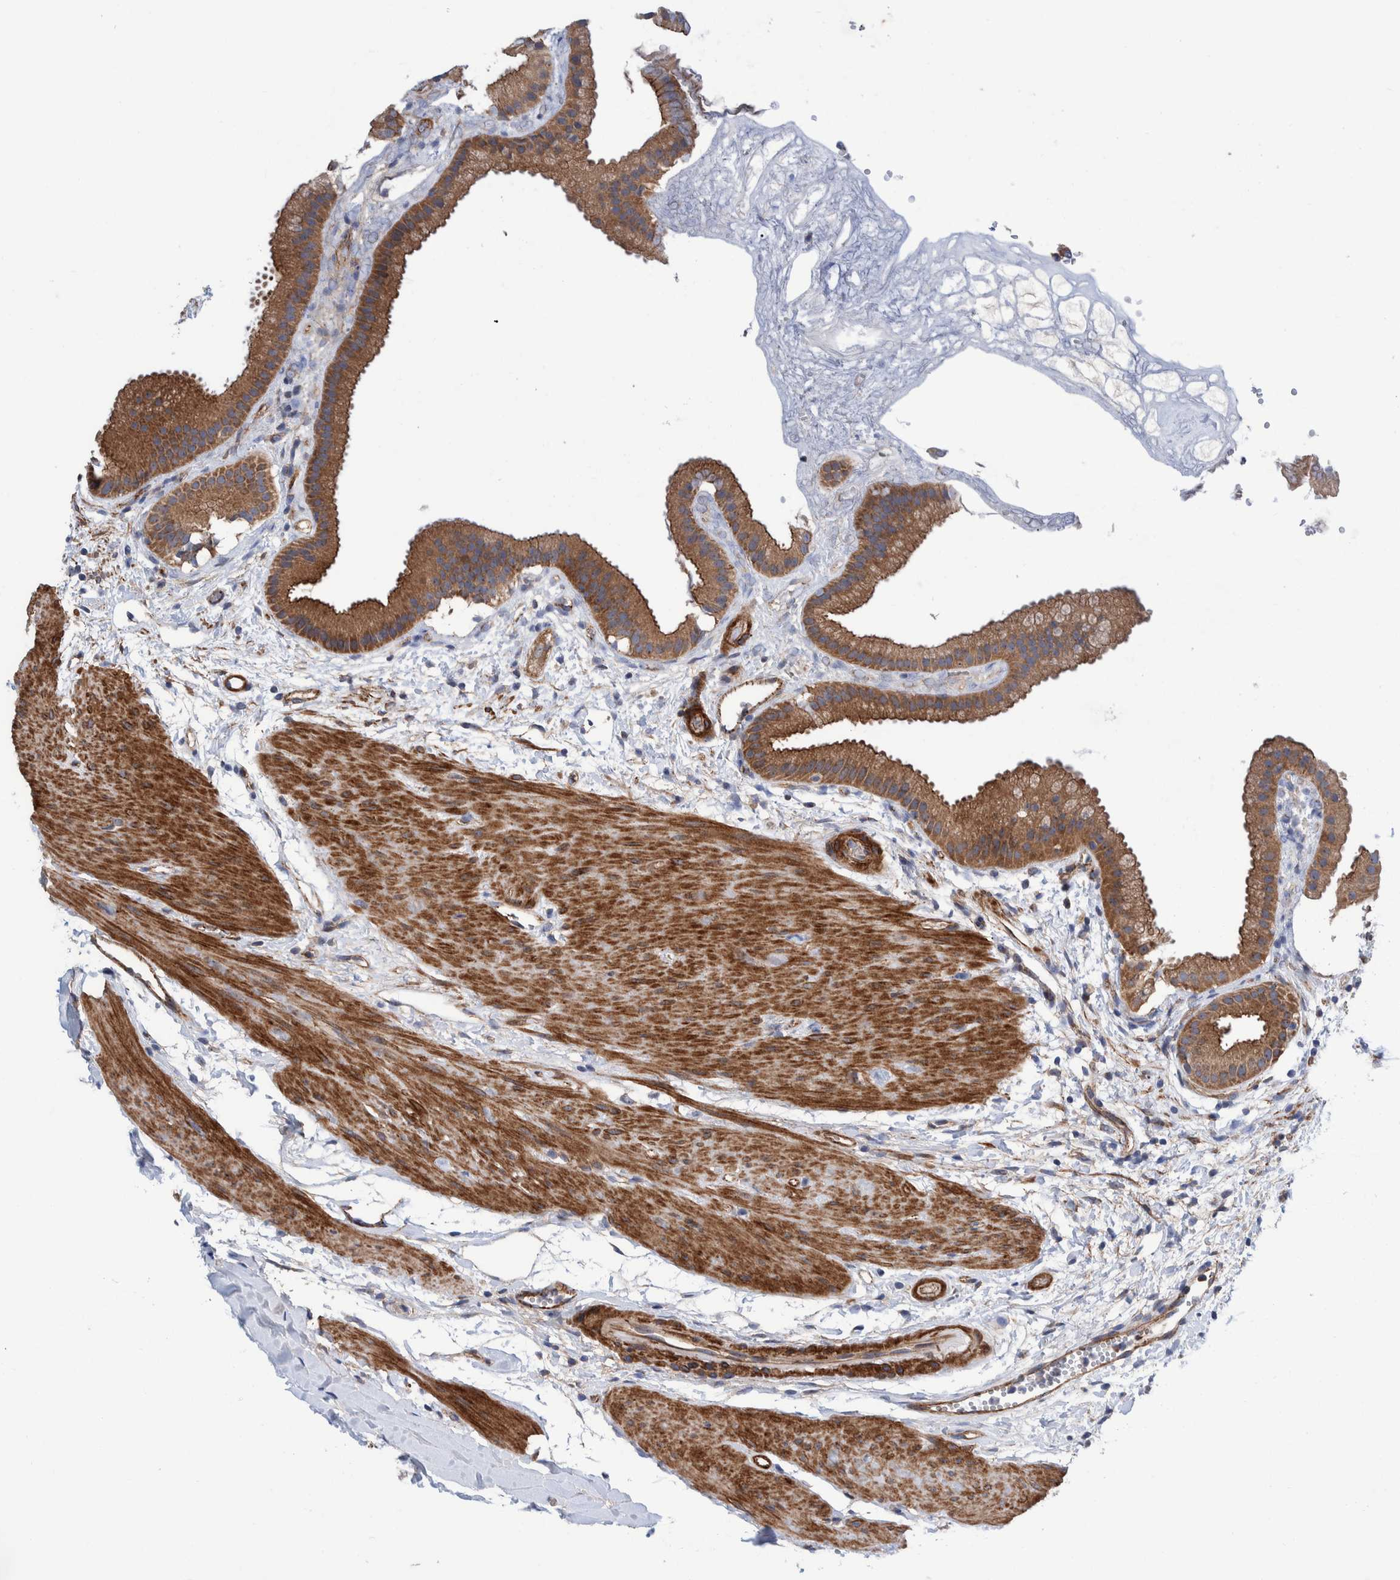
{"staining": {"intensity": "strong", "quantity": ">75%", "location": "cytoplasmic/membranous"}, "tissue": "gallbladder", "cell_type": "Glandular cells", "image_type": "normal", "snomed": [{"axis": "morphology", "description": "Normal tissue, NOS"}, {"axis": "topography", "description": "Gallbladder"}], "caption": "Glandular cells show high levels of strong cytoplasmic/membranous expression in approximately >75% of cells in normal gallbladder. Nuclei are stained in blue.", "gene": "ENSG00000262660", "patient": {"sex": "female", "age": 64}}